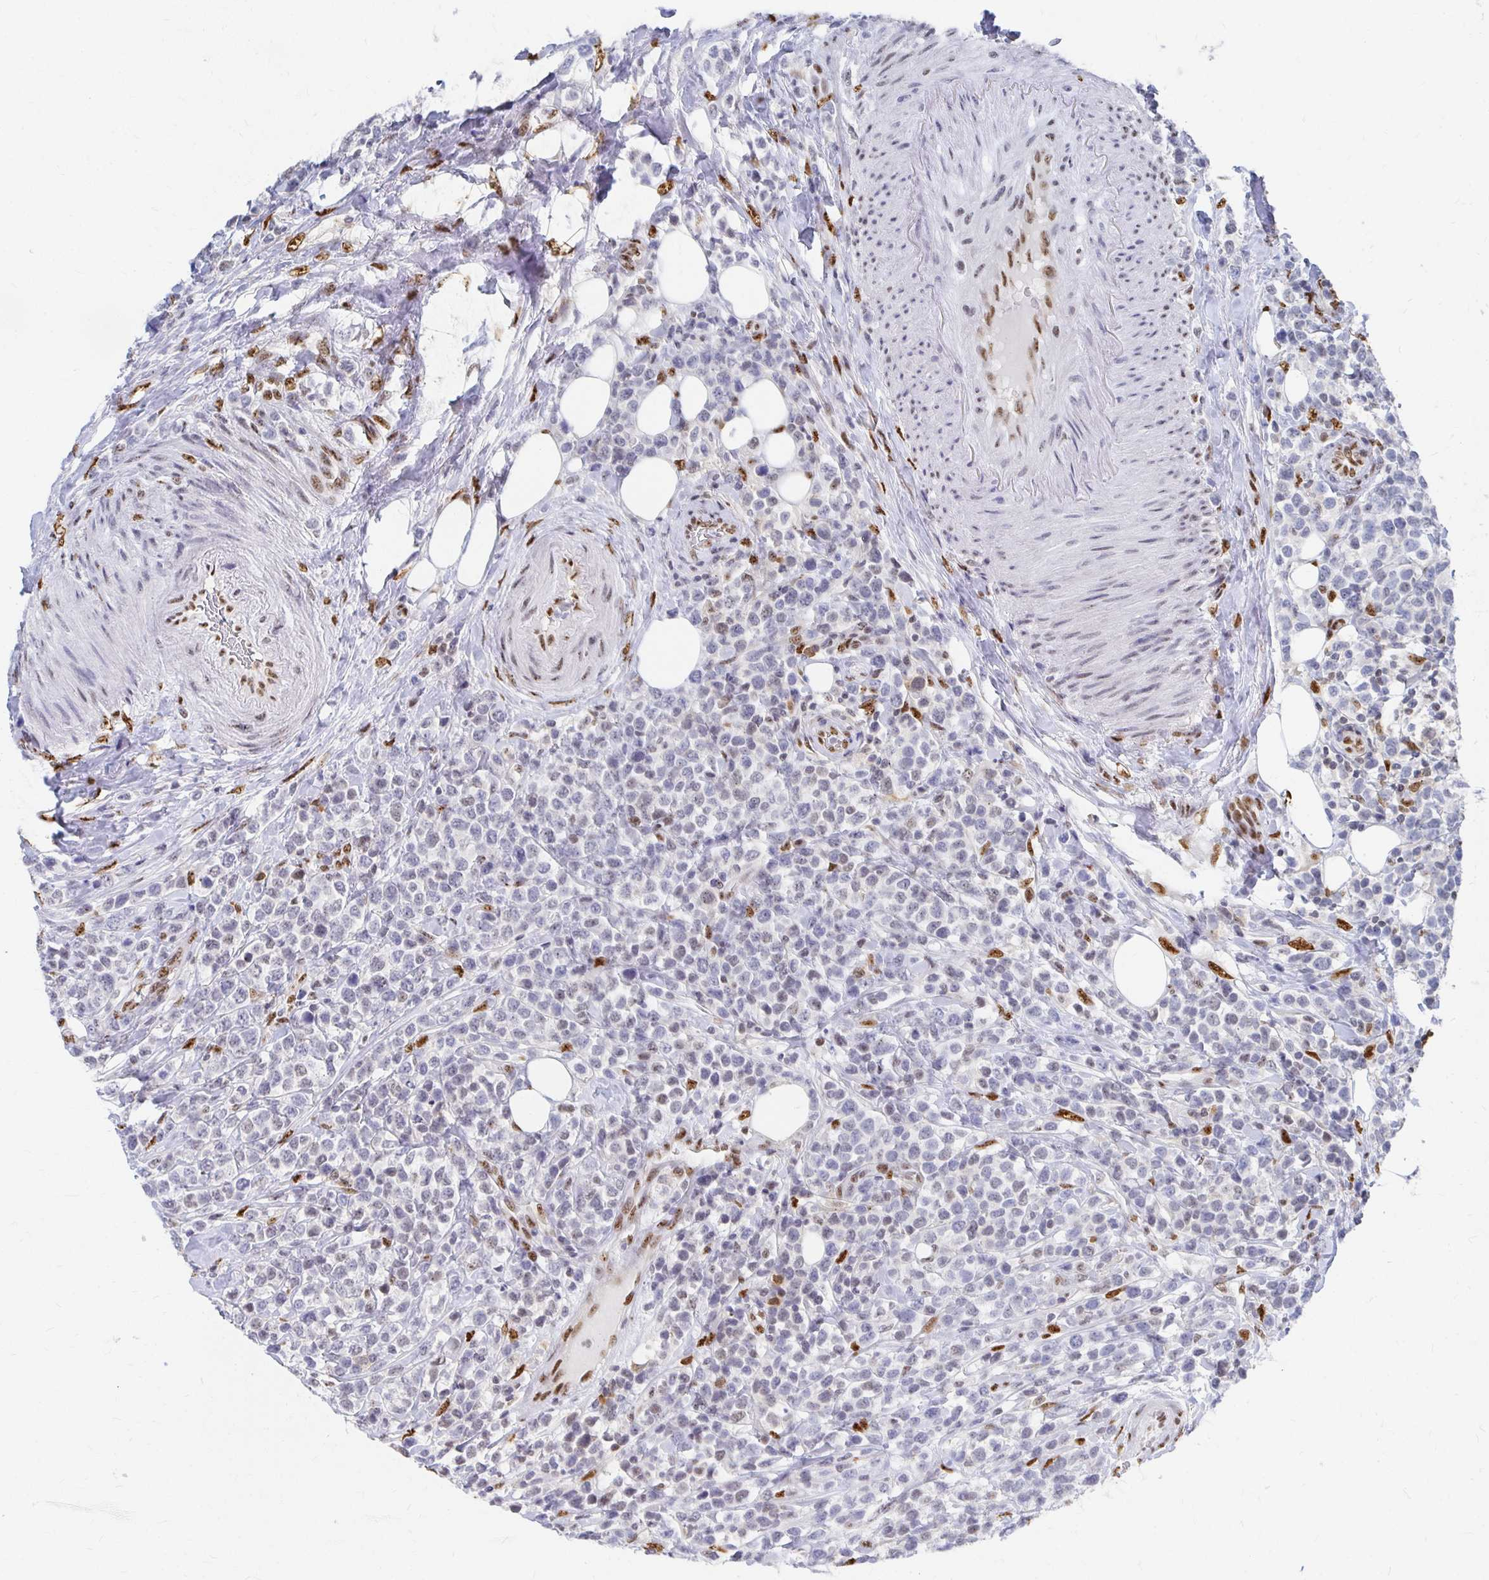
{"staining": {"intensity": "moderate", "quantity": "<25%", "location": "nuclear"}, "tissue": "lymphoma", "cell_type": "Tumor cells", "image_type": "cancer", "snomed": [{"axis": "morphology", "description": "Malignant lymphoma, non-Hodgkin's type, High grade"}, {"axis": "topography", "description": "Soft tissue"}], "caption": "DAB immunohistochemical staining of human lymphoma shows moderate nuclear protein expression in about <25% of tumor cells.", "gene": "CLIC3", "patient": {"sex": "female", "age": 56}}